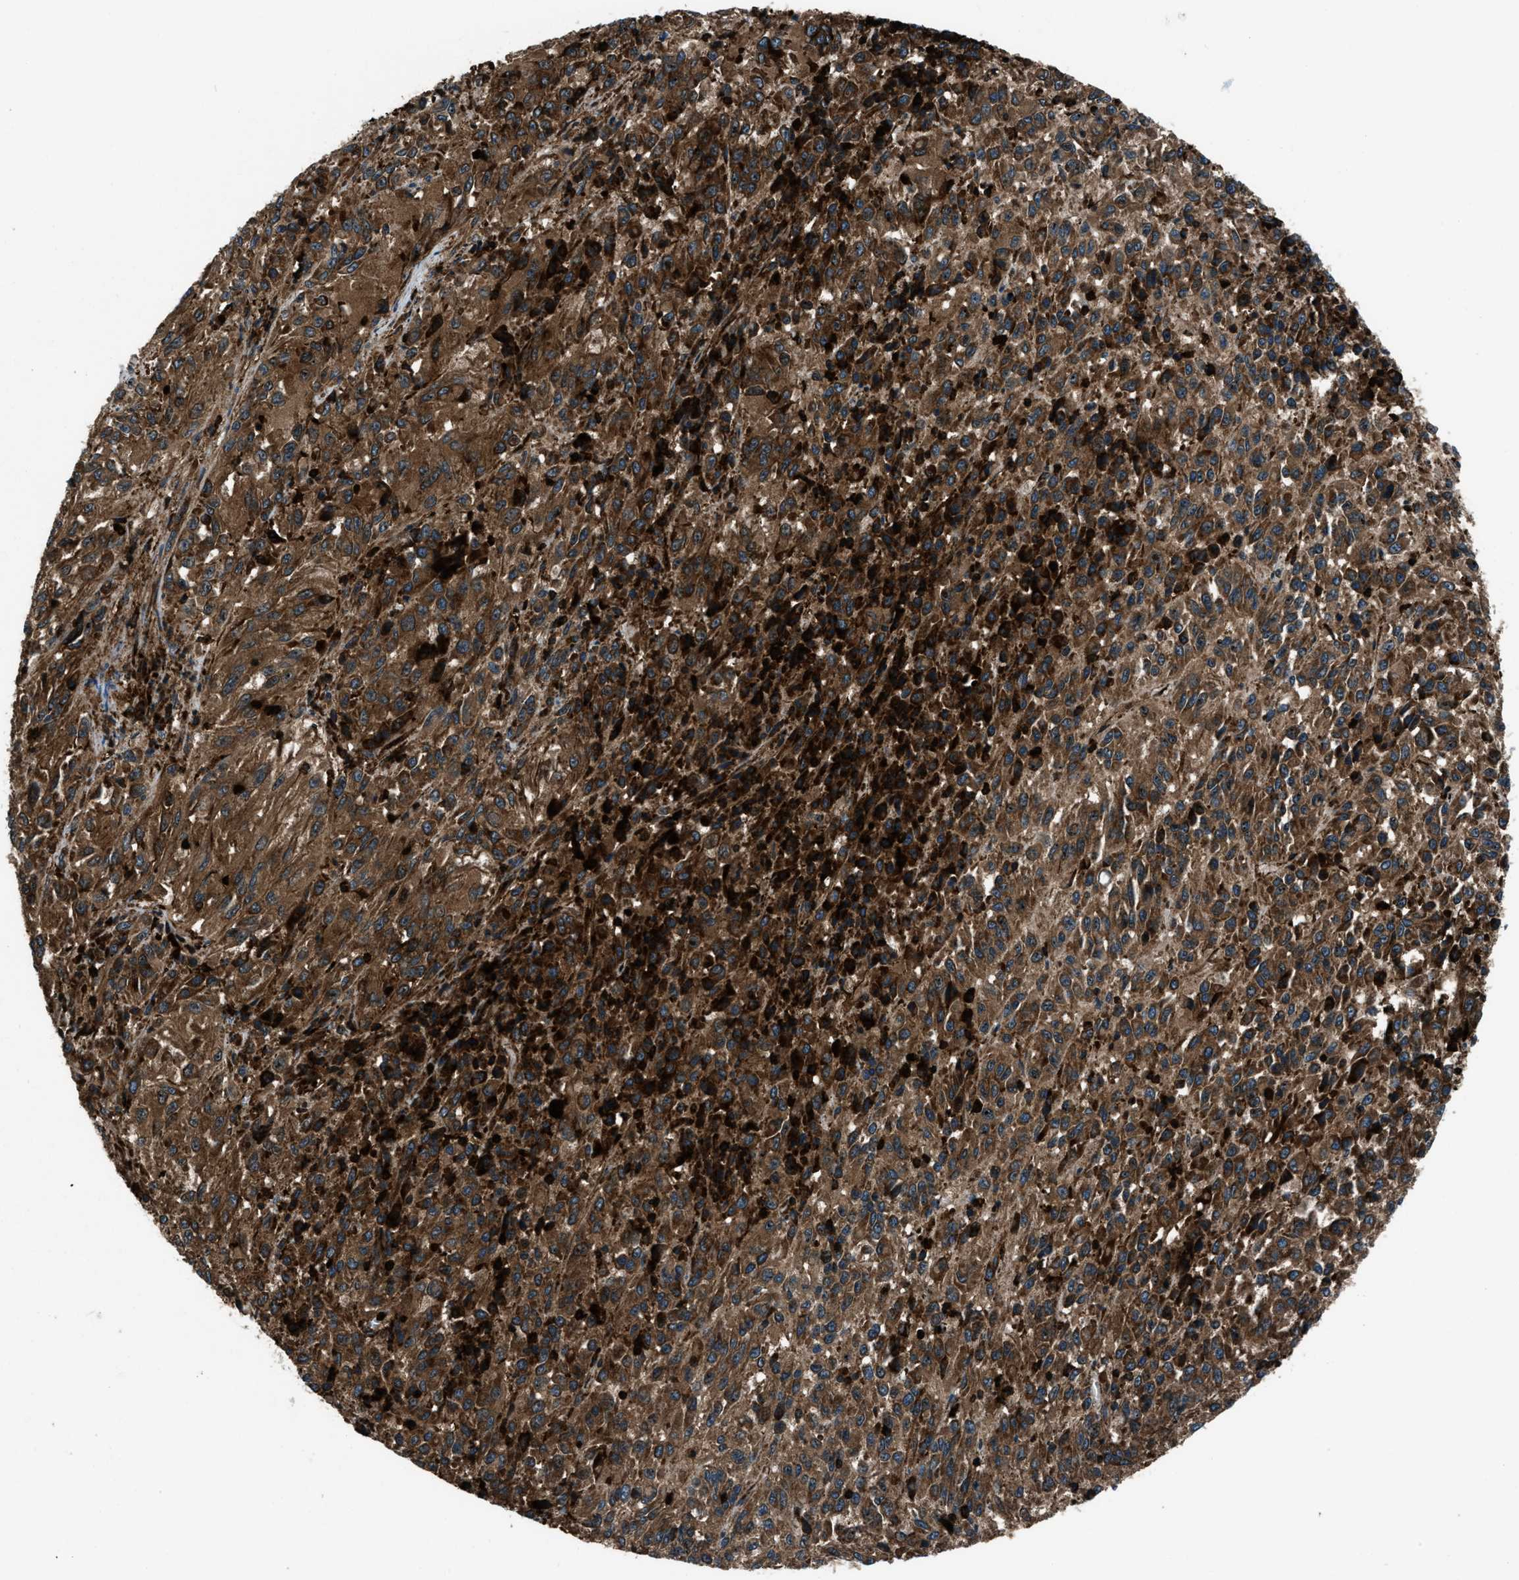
{"staining": {"intensity": "strong", "quantity": ">75%", "location": "cytoplasmic/membranous"}, "tissue": "melanoma", "cell_type": "Tumor cells", "image_type": "cancer", "snomed": [{"axis": "morphology", "description": "Malignant melanoma, Metastatic site"}, {"axis": "topography", "description": "Lung"}], "caption": "Immunohistochemical staining of malignant melanoma (metastatic site) demonstrates strong cytoplasmic/membranous protein positivity in about >75% of tumor cells.", "gene": "SNX30", "patient": {"sex": "male", "age": 64}}